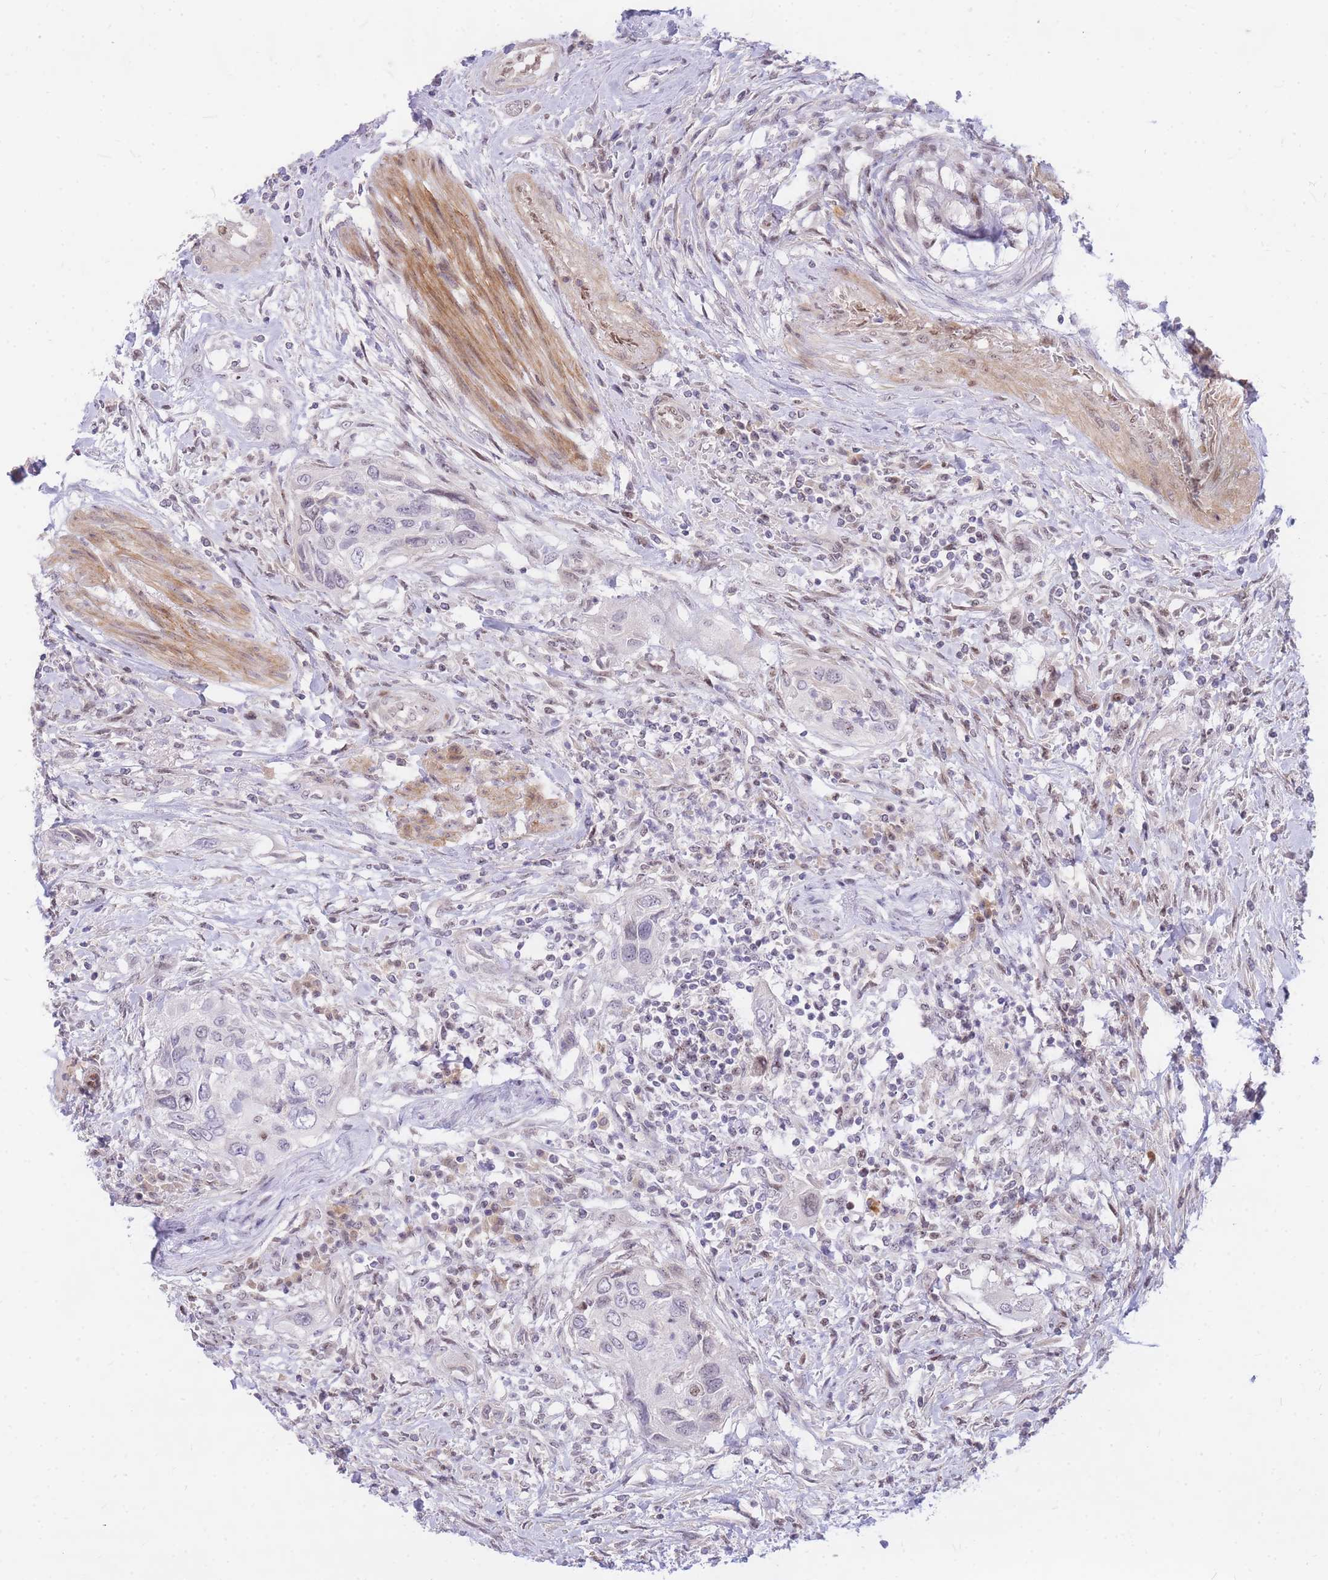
{"staining": {"intensity": "negative", "quantity": "none", "location": "none"}, "tissue": "urothelial cancer", "cell_type": "Tumor cells", "image_type": "cancer", "snomed": [{"axis": "morphology", "description": "Urothelial carcinoma, High grade"}, {"axis": "topography", "description": "Urinary bladder"}], "caption": "An IHC micrograph of high-grade urothelial carcinoma is shown. There is no staining in tumor cells of high-grade urothelial carcinoma.", "gene": "TLE2", "patient": {"sex": "female", "age": 60}}